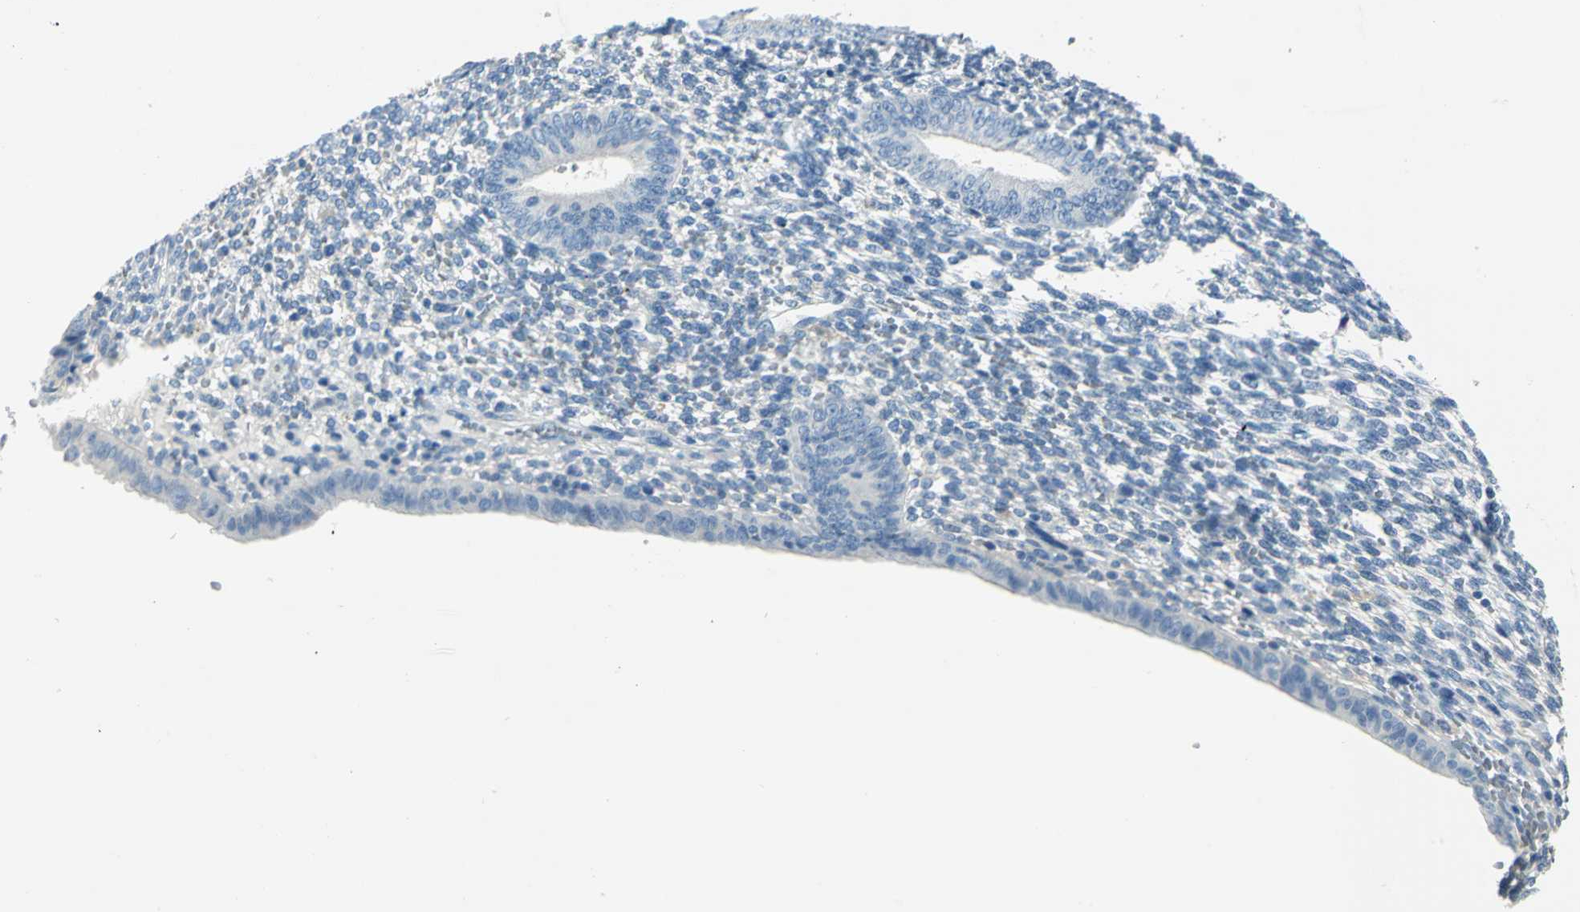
{"staining": {"intensity": "negative", "quantity": "none", "location": "none"}, "tissue": "endometrium", "cell_type": "Cells in endometrial stroma", "image_type": "normal", "snomed": [{"axis": "morphology", "description": "Normal tissue, NOS"}, {"axis": "topography", "description": "Endometrium"}], "caption": "IHC photomicrograph of normal endometrium: endometrium stained with DAB (3,3'-diaminobenzidine) demonstrates no significant protein positivity in cells in endometrial stroma.", "gene": "UCHL1", "patient": {"sex": "female", "age": 57}}